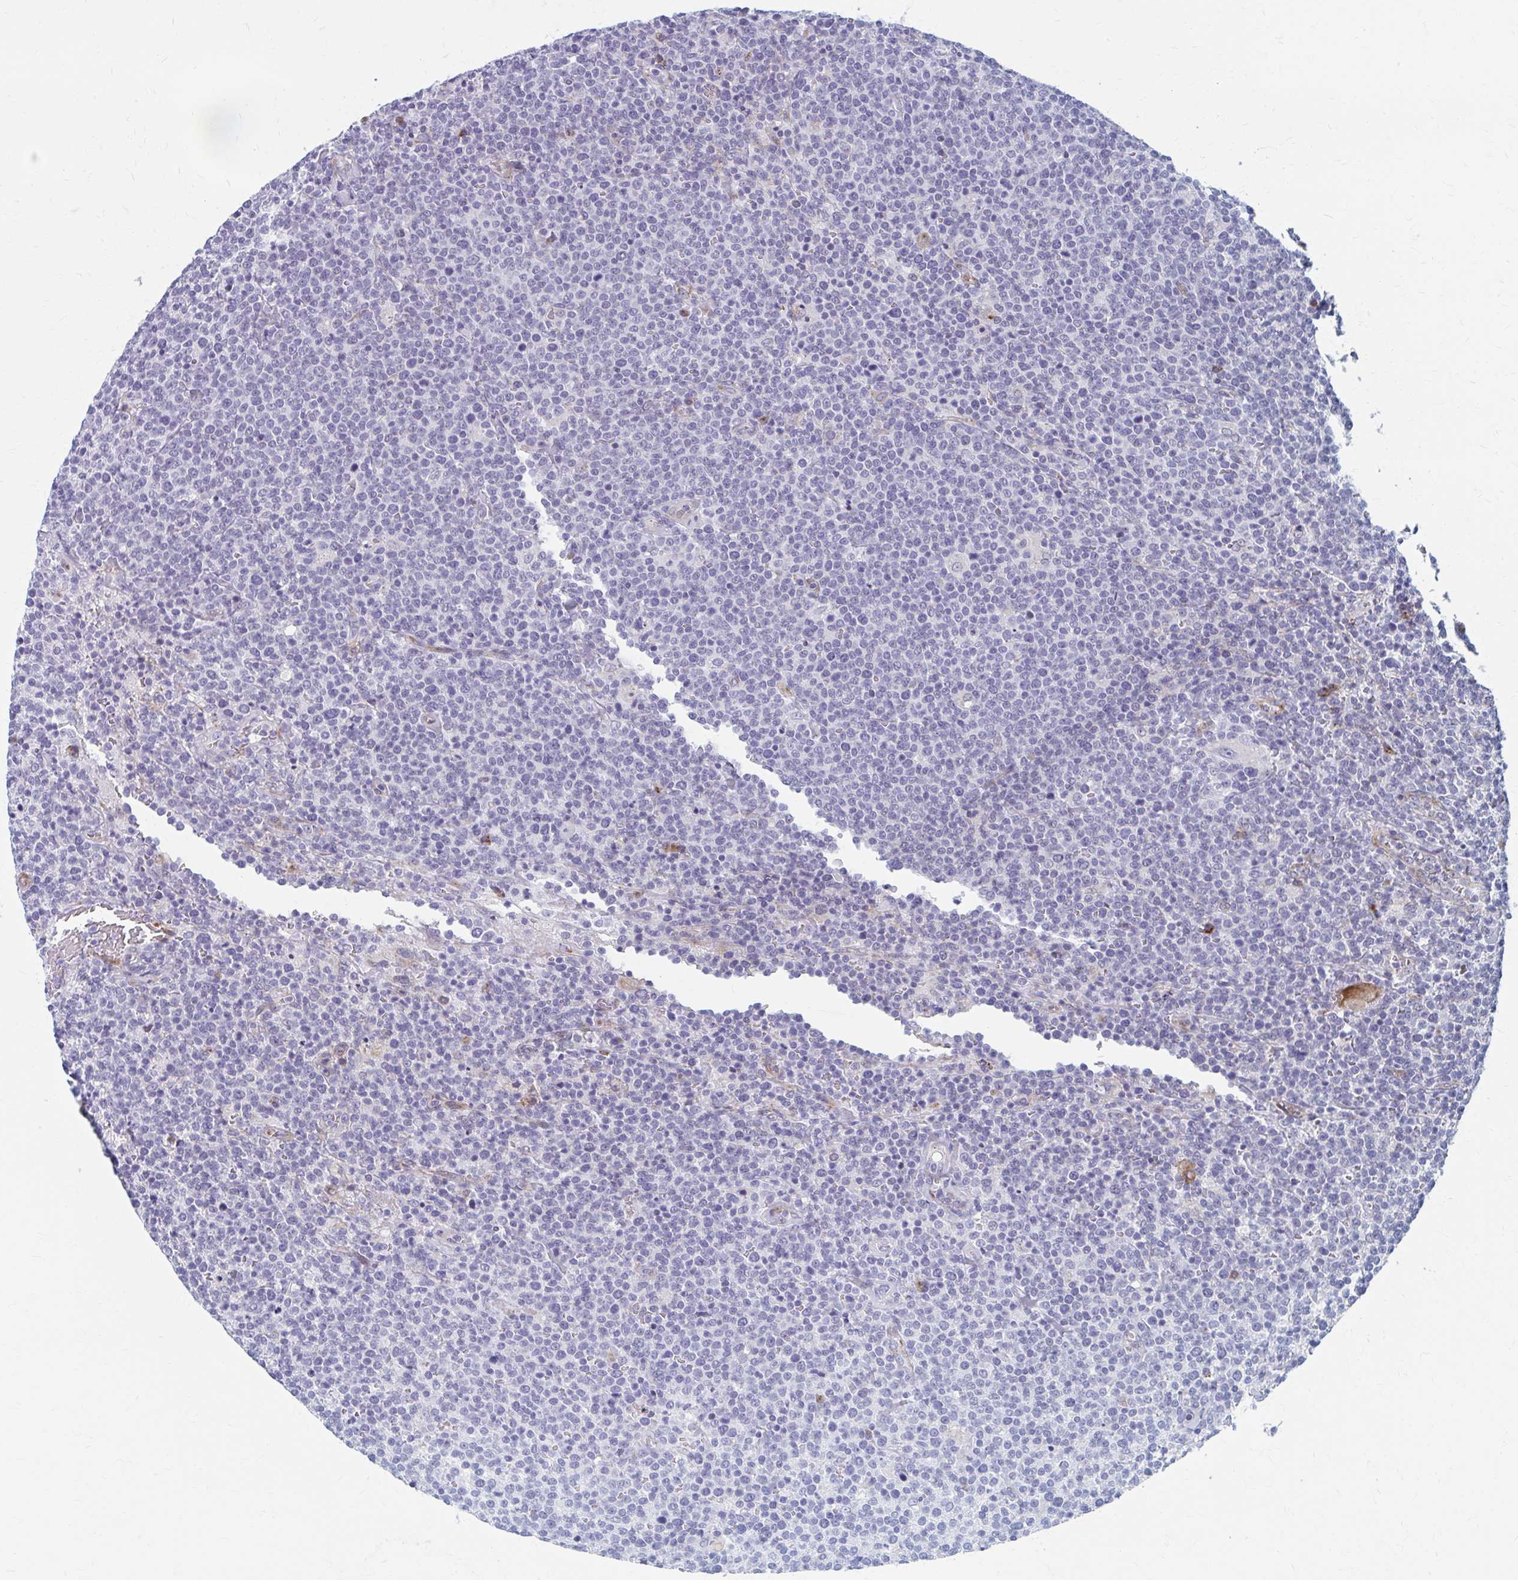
{"staining": {"intensity": "negative", "quantity": "none", "location": "none"}, "tissue": "lymphoma", "cell_type": "Tumor cells", "image_type": "cancer", "snomed": [{"axis": "morphology", "description": "Malignant lymphoma, non-Hodgkin's type, High grade"}, {"axis": "topography", "description": "Lymph node"}], "caption": "Protein analysis of high-grade malignant lymphoma, non-Hodgkin's type demonstrates no significant expression in tumor cells. (Immunohistochemistry (ihc), brightfield microscopy, high magnification).", "gene": "OLFM2", "patient": {"sex": "male", "age": 61}}